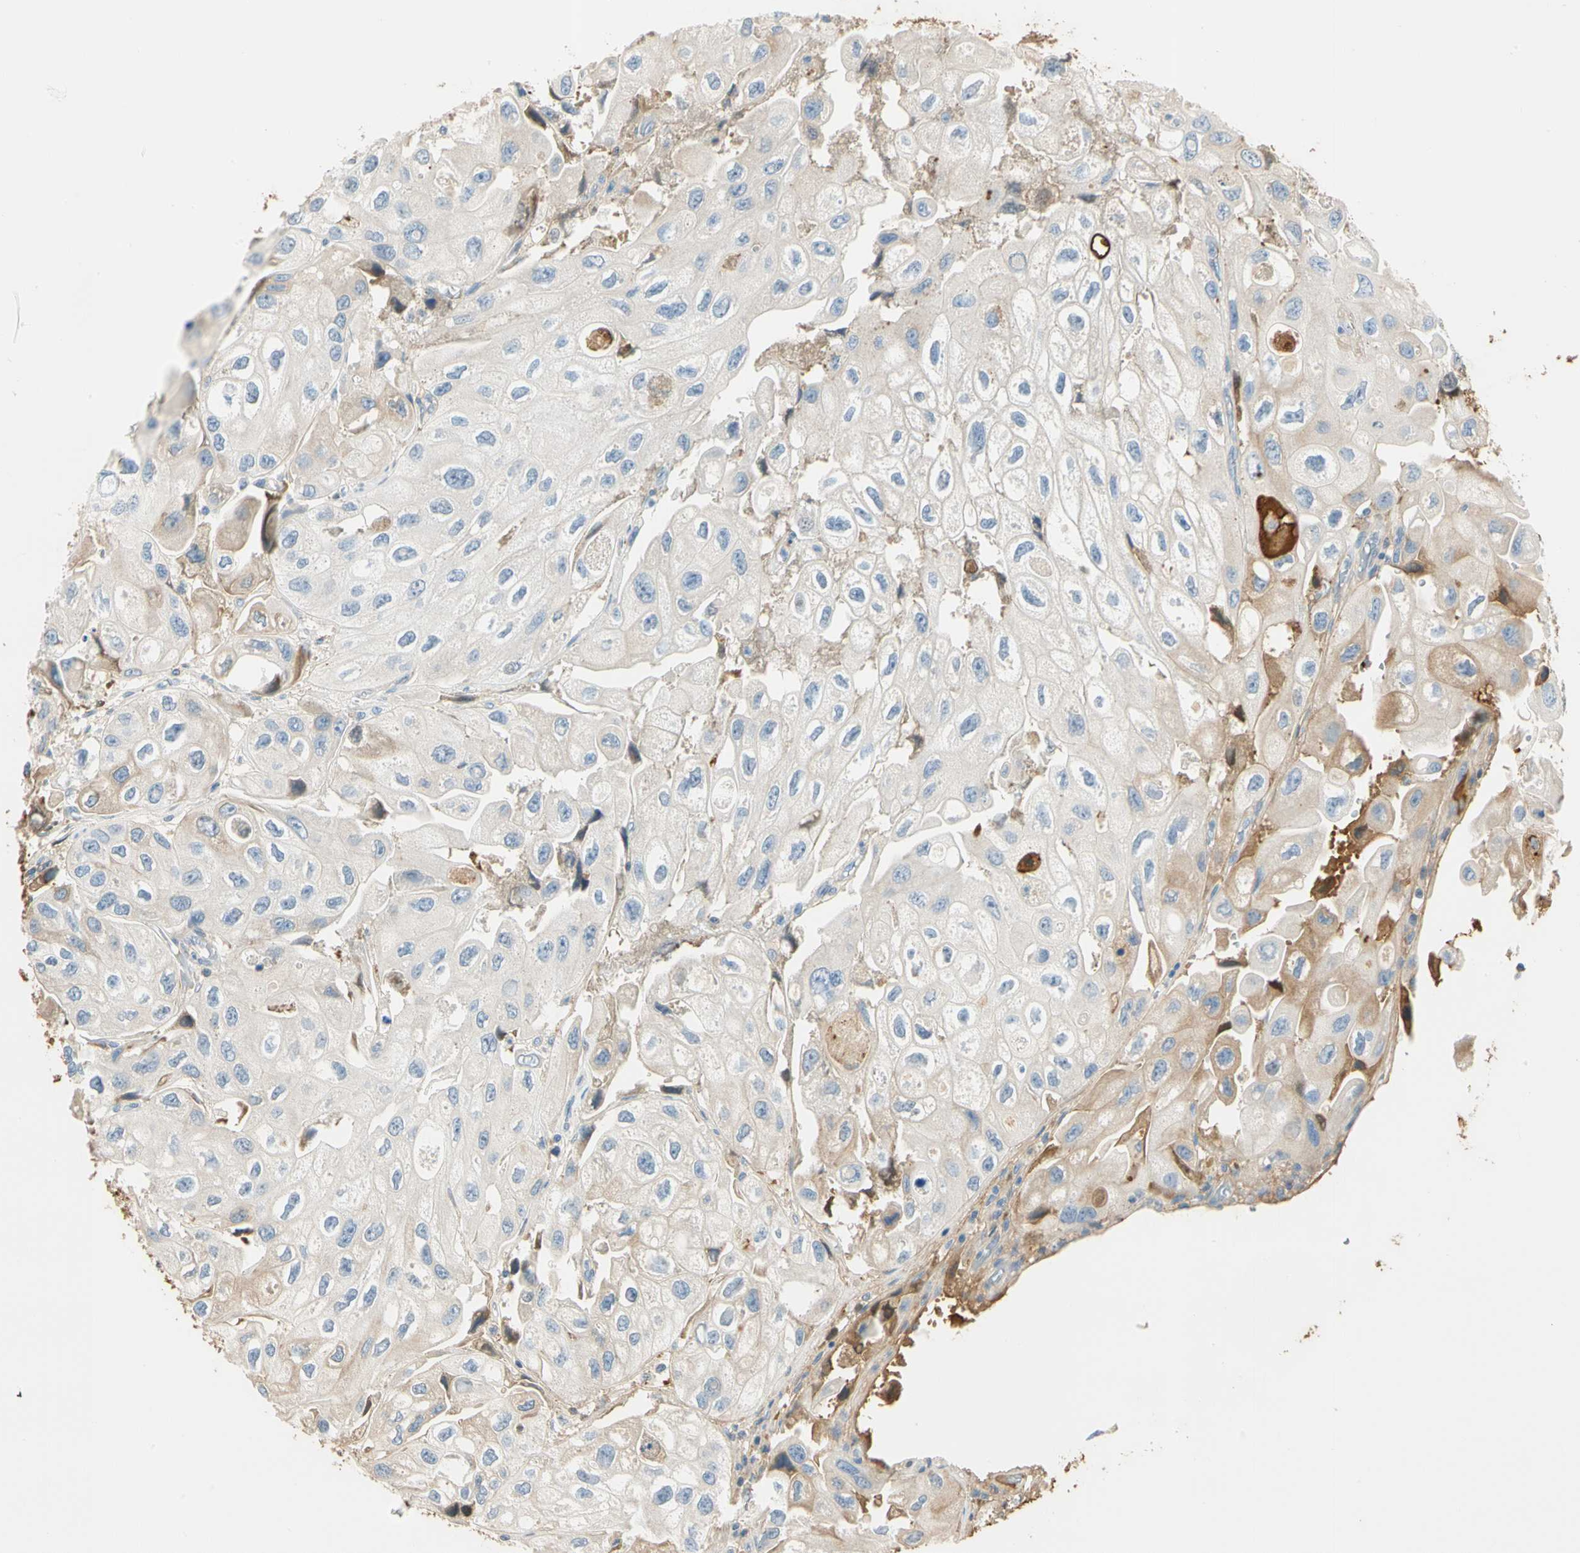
{"staining": {"intensity": "weak", "quantity": ">75%", "location": "cytoplasmic/membranous"}, "tissue": "urothelial cancer", "cell_type": "Tumor cells", "image_type": "cancer", "snomed": [{"axis": "morphology", "description": "Urothelial carcinoma, High grade"}, {"axis": "topography", "description": "Urinary bladder"}], "caption": "Protein expression analysis of human urothelial carcinoma (high-grade) reveals weak cytoplasmic/membranous positivity in about >75% of tumor cells. (brown staining indicates protein expression, while blue staining denotes nuclei).", "gene": "LAMB3", "patient": {"sex": "female", "age": 64}}